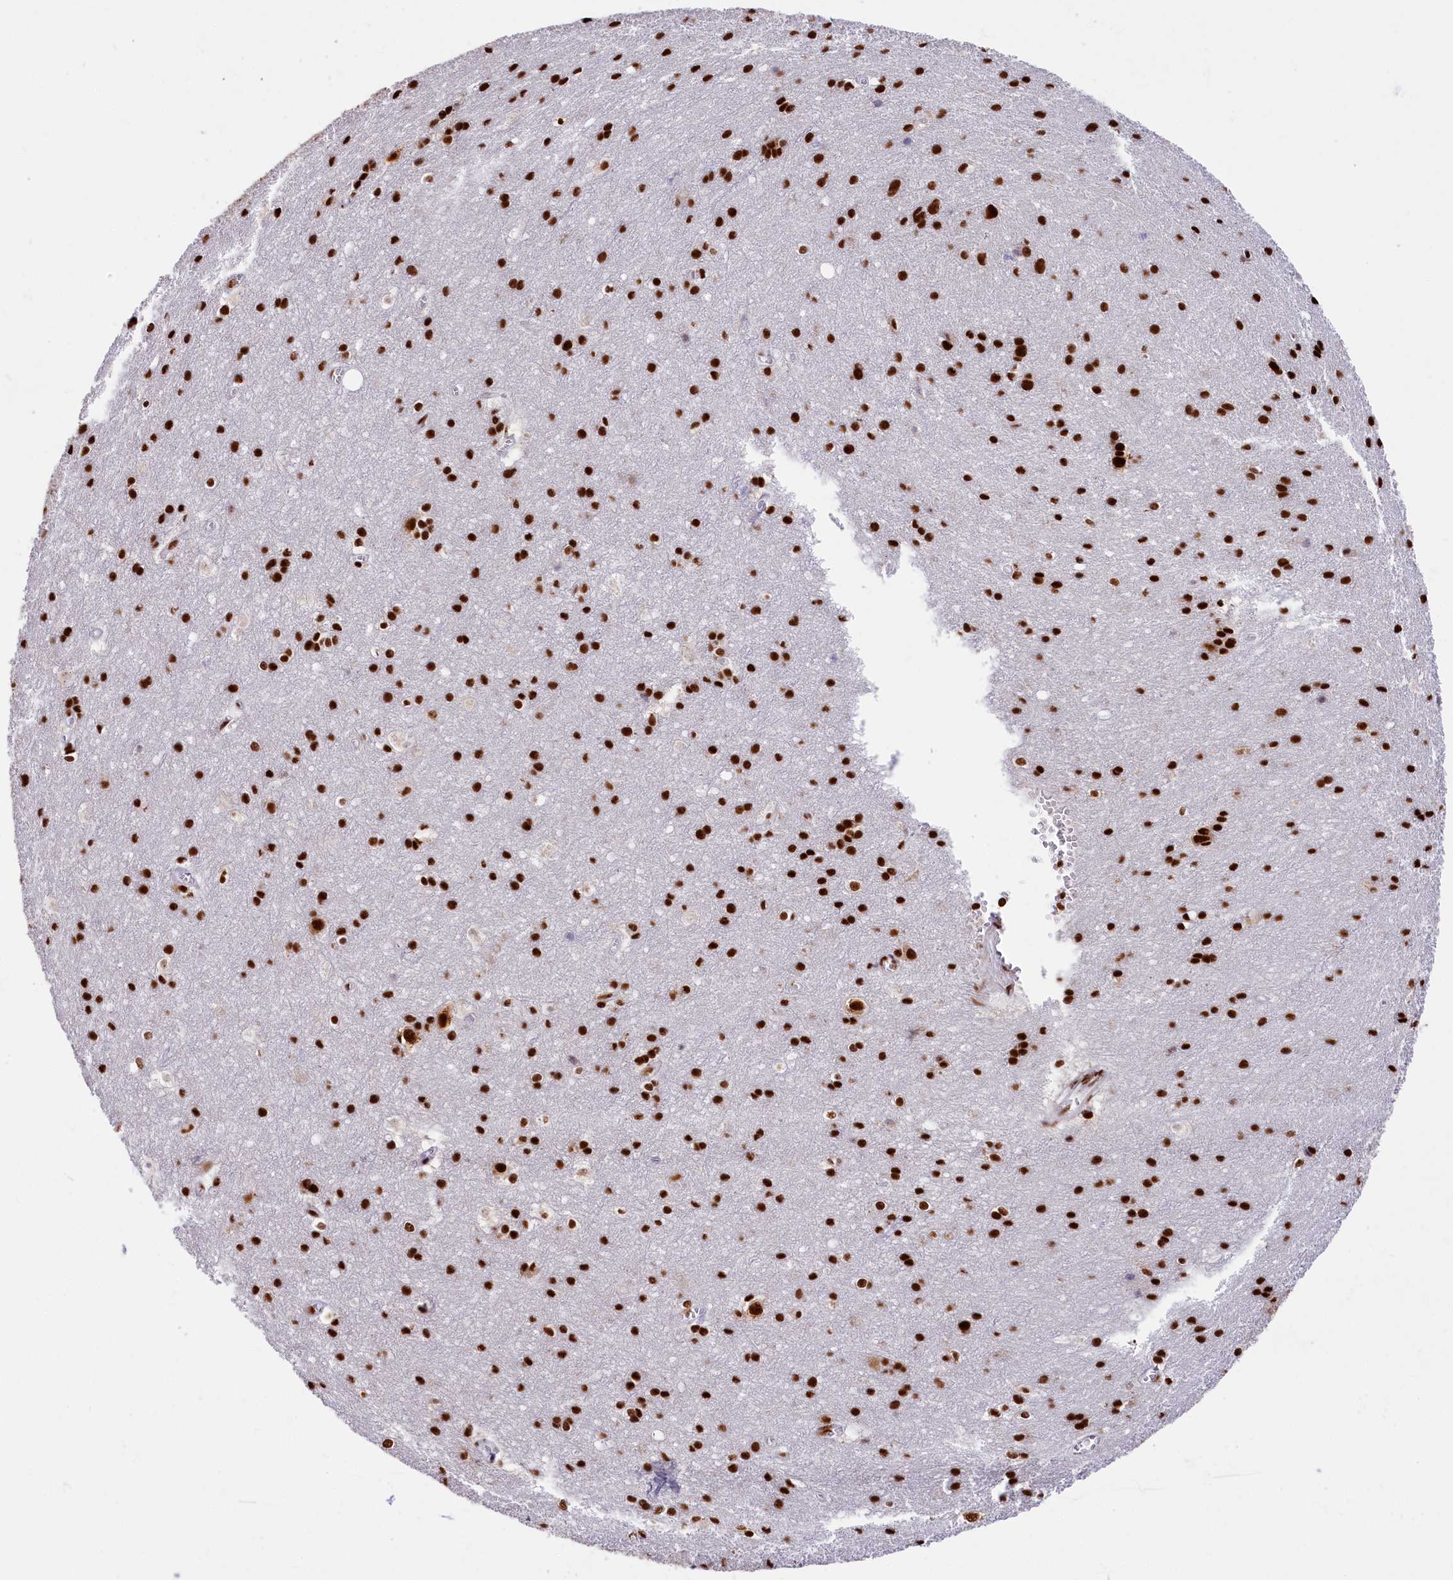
{"staining": {"intensity": "strong", "quantity": ">75%", "location": "nuclear"}, "tissue": "cerebral cortex", "cell_type": "Endothelial cells", "image_type": "normal", "snomed": [{"axis": "morphology", "description": "Normal tissue, NOS"}, {"axis": "topography", "description": "Cerebral cortex"}], "caption": "Cerebral cortex stained with a brown dye reveals strong nuclear positive staining in about >75% of endothelial cells.", "gene": "SNRNP70", "patient": {"sex": "male", "age": 54}}